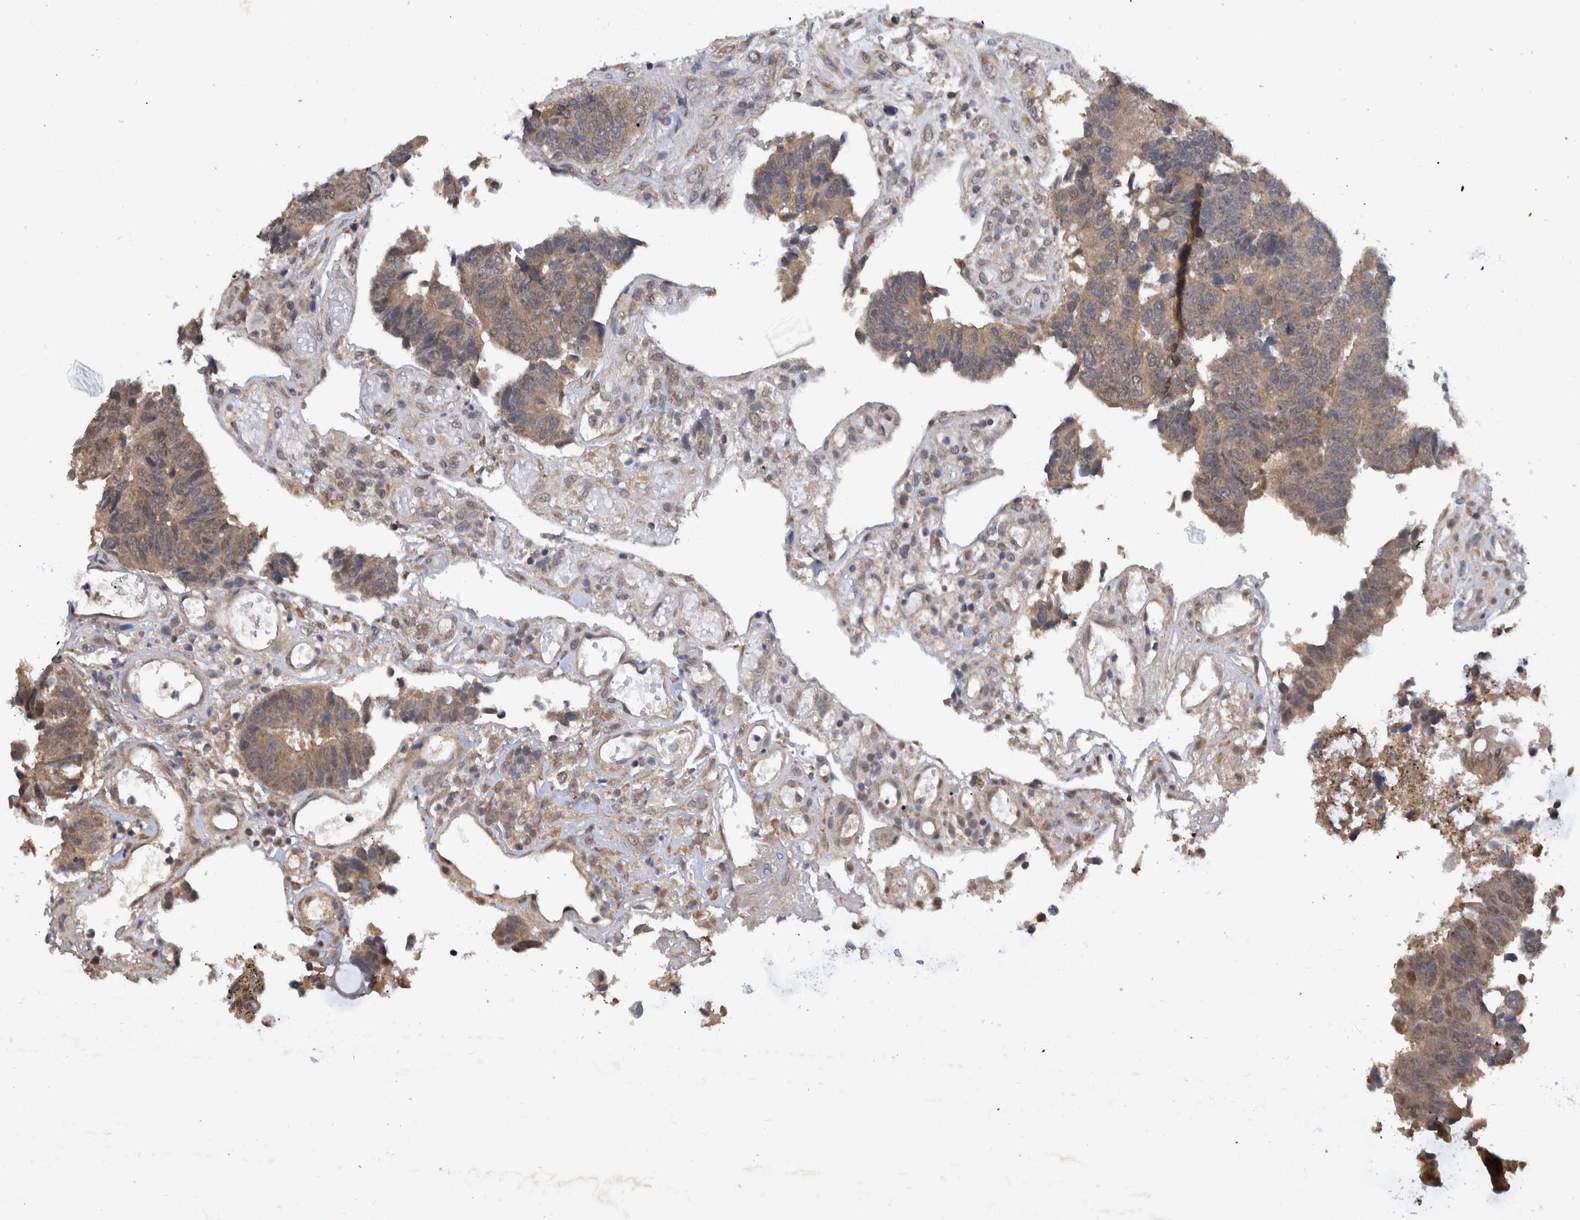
{"staining": {"intensity": "moderate", "quantity": ">75%", "location": "cytoplasmic/membranous,nuclear"}, "tissue": "colorectal cancer", "cell_type": "Tumor cells", "image_type": "cancer", "snomed": [{"axis": "morphology", "description": "Adenocarcinoma, NOS"}, {"axis": "topography", "description": "Rectum"}], "caption": "Colorectal cancer stained with a brown dye exhibits moderate cytoplasmic/membranous and nuclear positive staining in about >75% of tumor cells.", "gene": "PLPBP", "patient": {"sex": "male", "age": 84}}